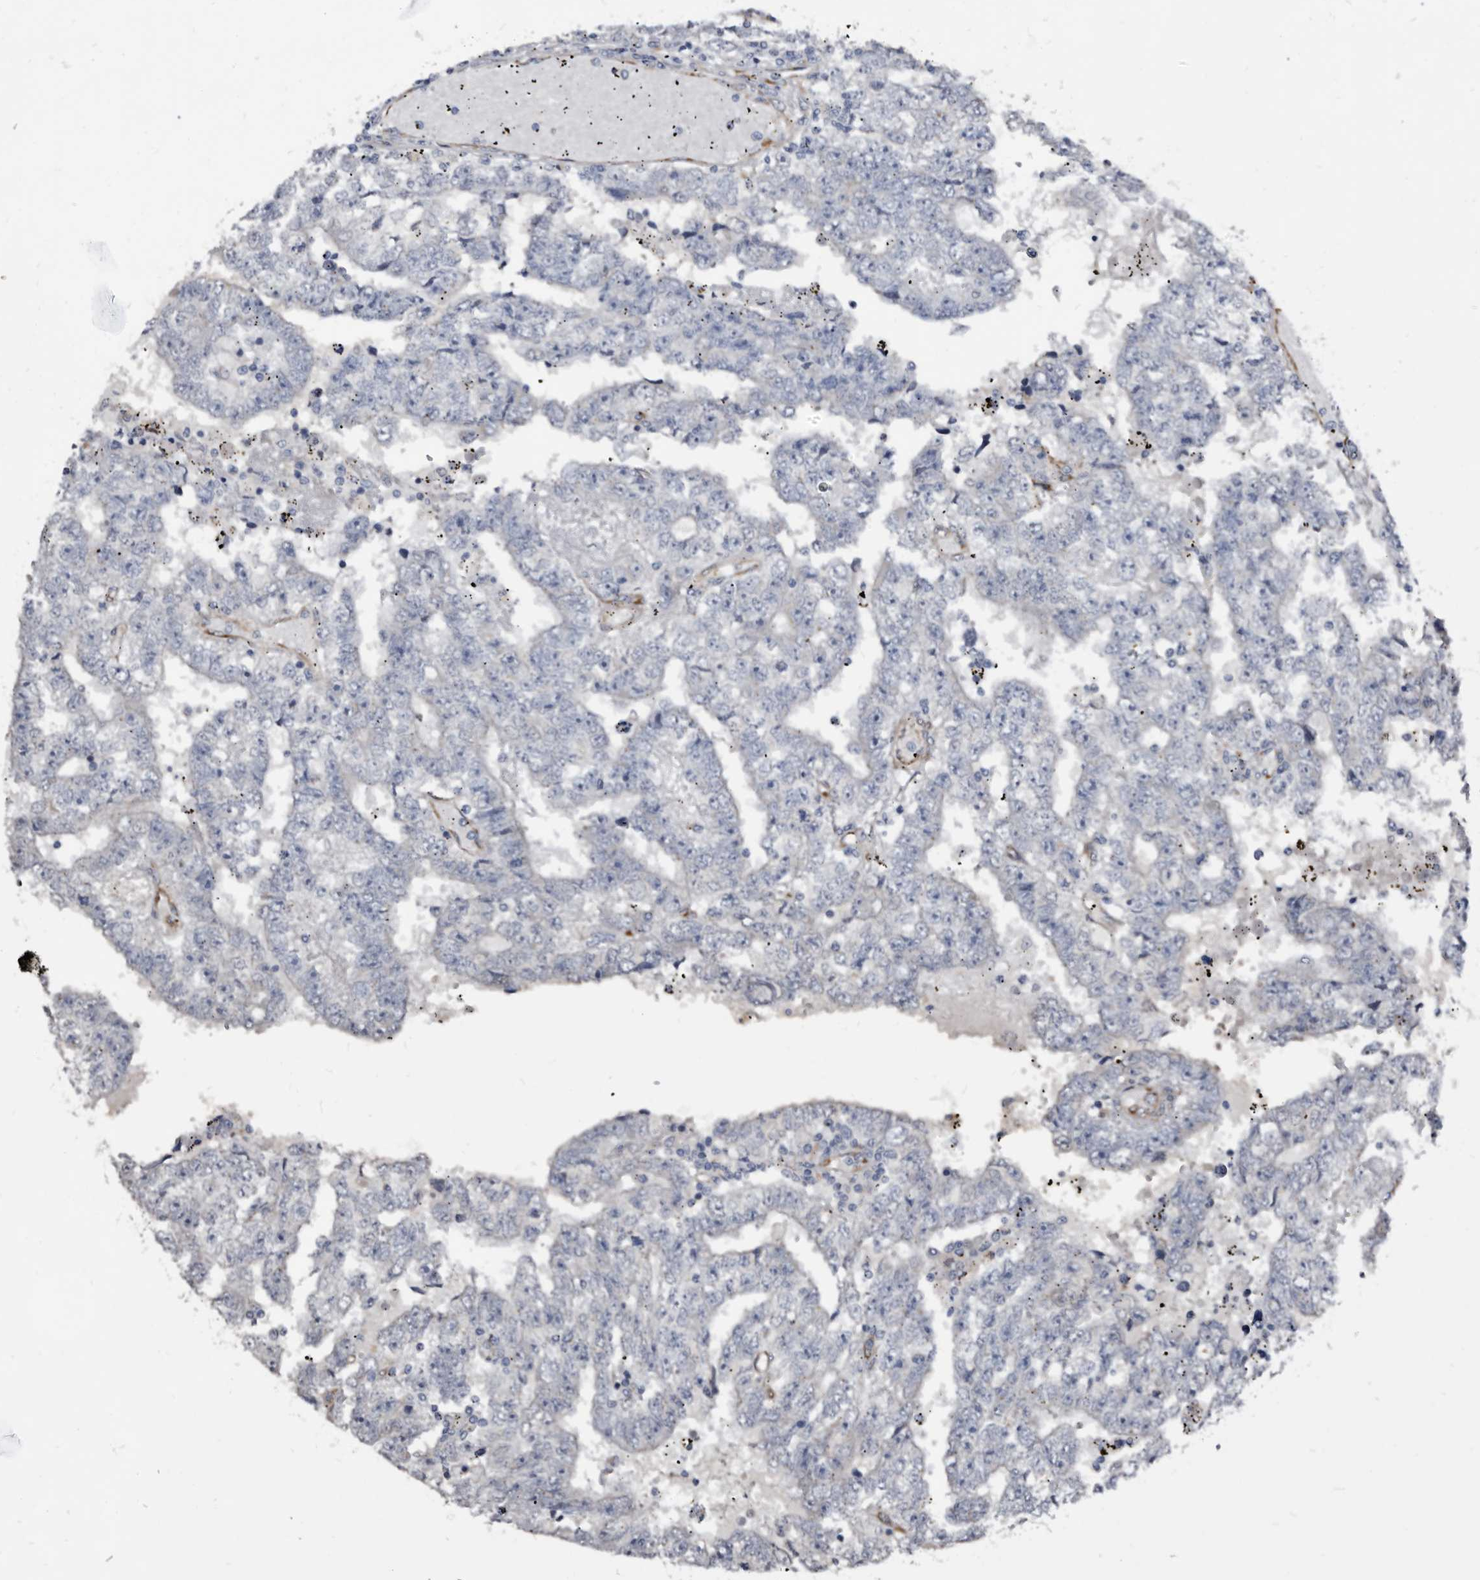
{"staining": {"intensity": "negative", "quantity": "none", "location": "none"}, "tissue": "testis cancer", "cell_type": "Tumor cells", "image_type": "cancer", "snomed": [{"axis": "morphology", "description": "Carcinoma, Embryonal, NOS"}, {"axis": "topography", "description": "Testis"}], "caption": "Tumor cells show no significant expression in testis cancer (embryonal carcinoma). The staining is performed using DAB brown chromogen with nuclei counter-stained in using hematoxylin.", "gene": "CTSA", "patient": {"sex": "male", "age": 25}}